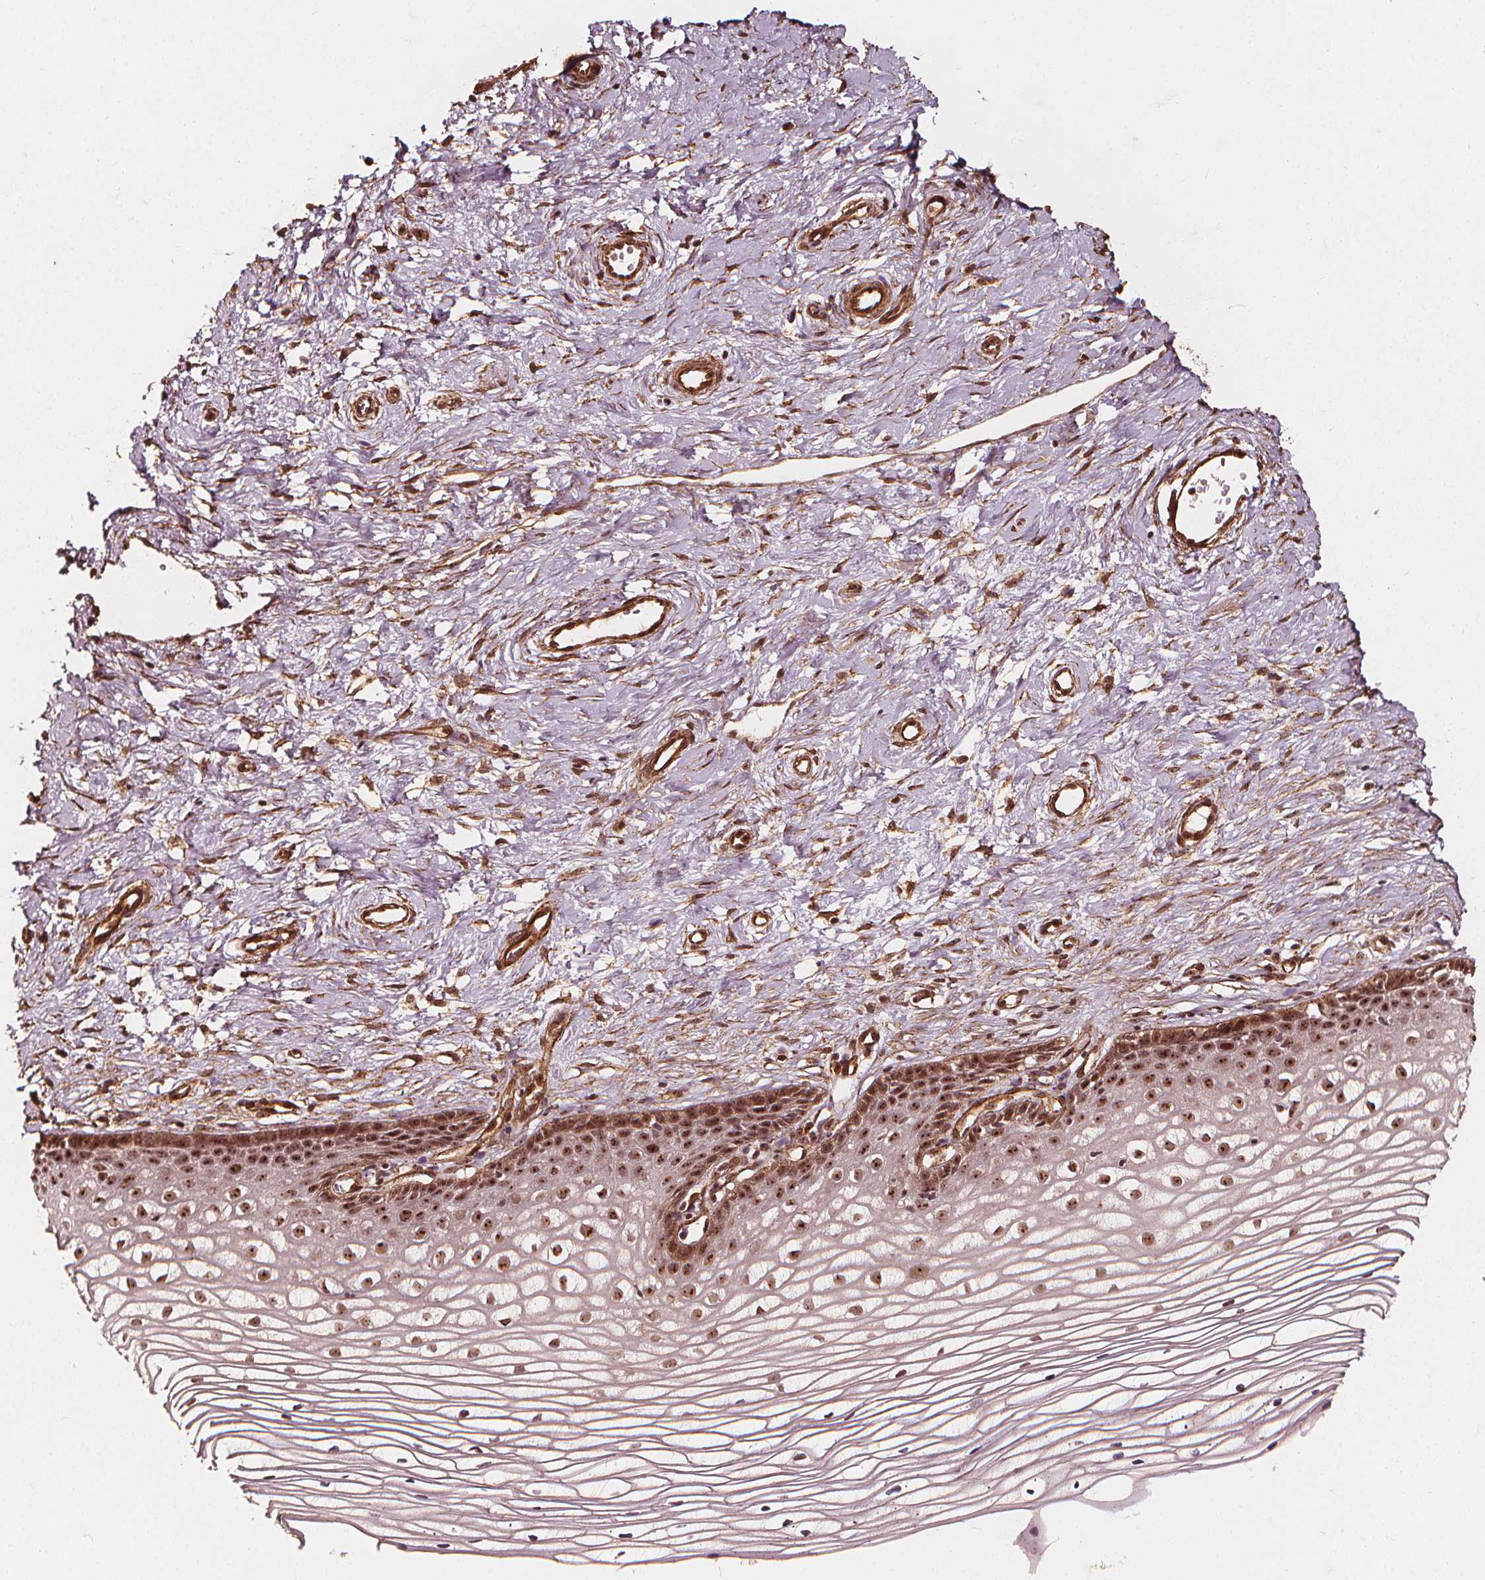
{"staining": {"intensity": "moderate", "quantity": ">75%", "location": "nuclear"}, "tissue": "cervix", "cell_type": "Glandular cells", "image_type": "normal", "snomed": [{"axis": "morphology", "description": "Normal tissue, NOS"}, {"axis": "topography", "description": "Cervix"}], "caption": "There is medium levels of moderate nuclear positivity in glandular cells of unremarkable cervix, as demonstrated by immunohistochemical staining (brown color).", "gene": "EXOSC9", "patient": {"sex": "female", "age": 40}}